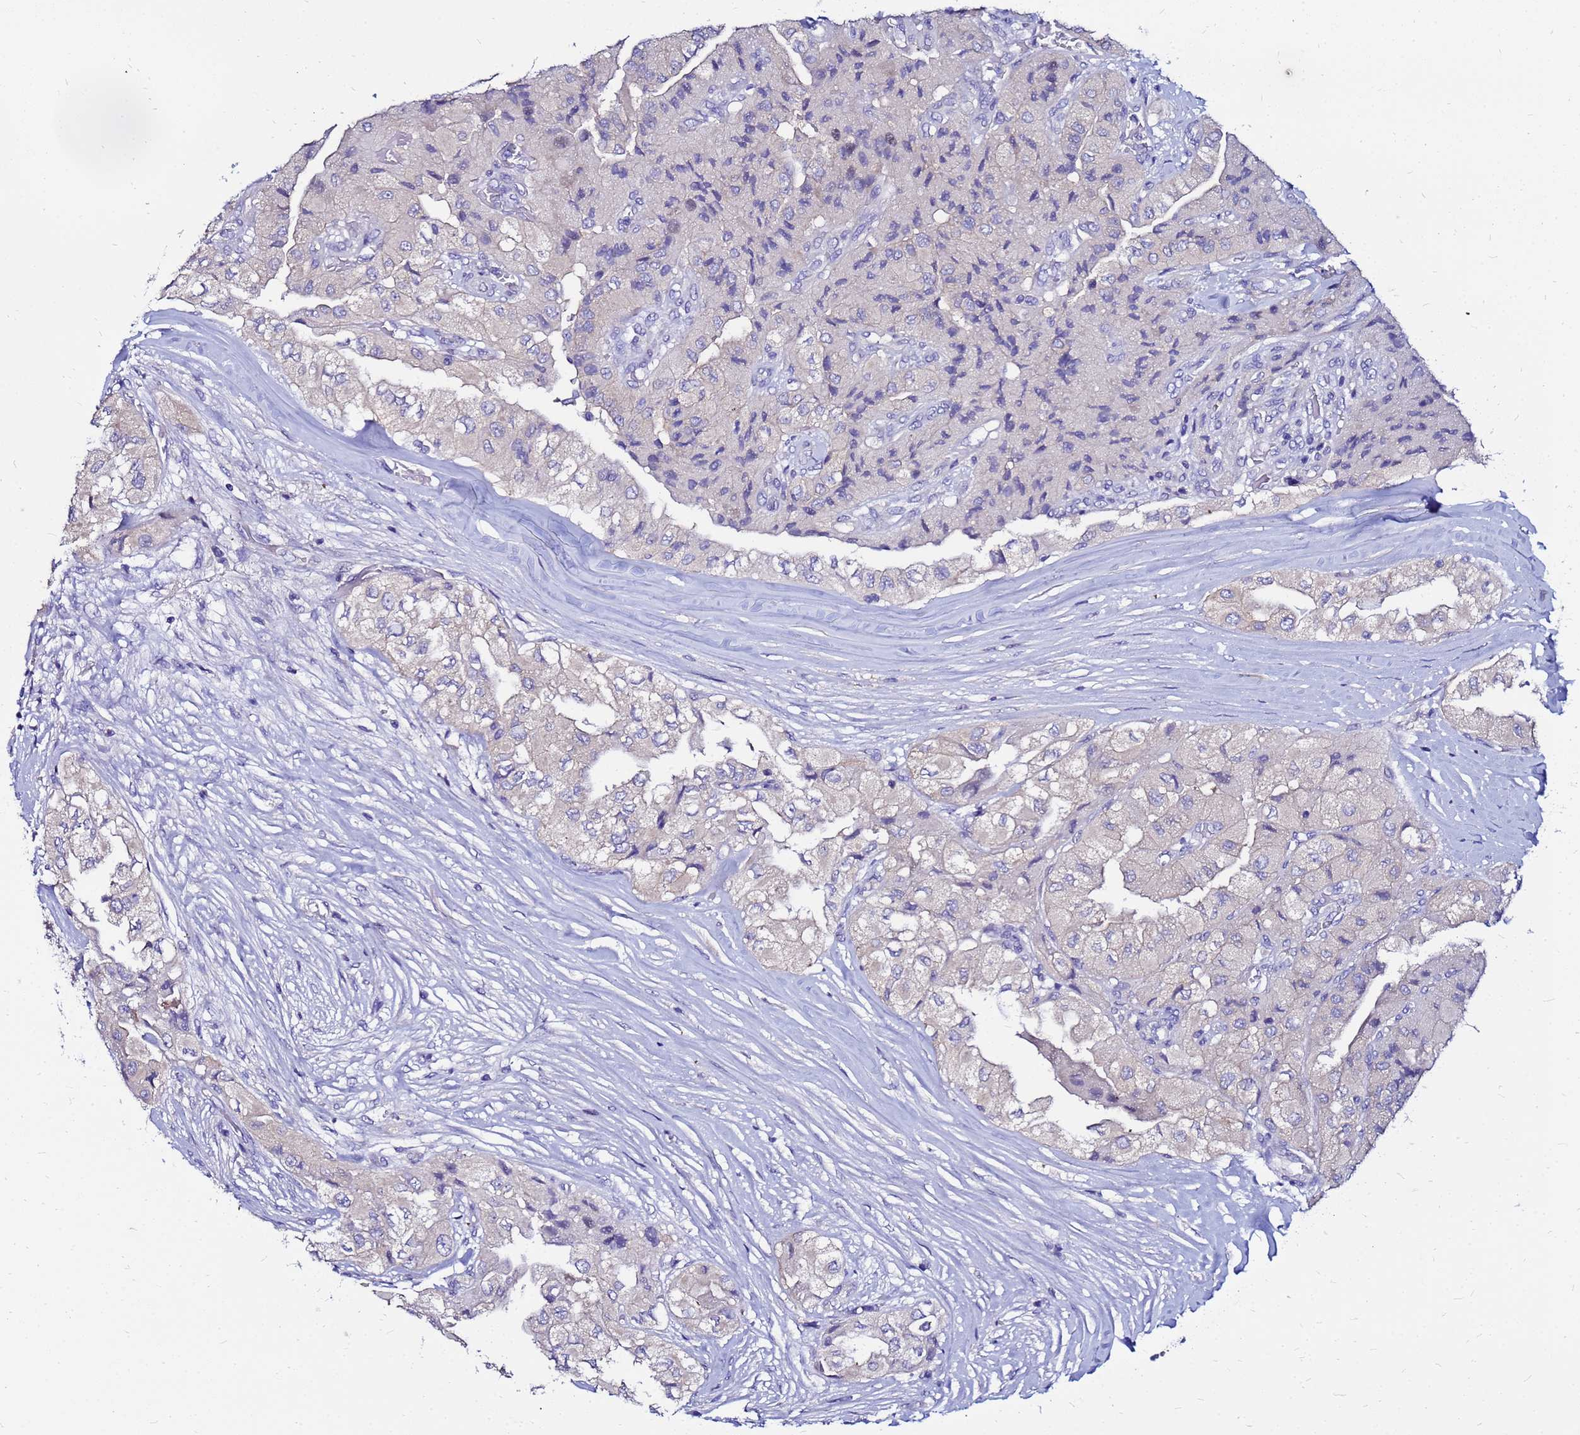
{"staining": {"intensity": "negative", "quantity": "none", "location": "none"}, "tissue": "head and neck cancer", "cell_type": "Tumor cells", "image_type": "cancer", "snomed": [{"axis": "morphology", "description": "Adenocarcinoma, NOS"}, {"axis": "topography", "description": "Head-Neck"}], "caption": "IHC photomicrograph of neoplastic tissue: head and neck adenocarcinoma stained with DAB (3,3'-diaminobenzidine) exhibits no significant protein expression in tumor cells. The staining was performed using DAB (3,3'-diaminobenzidine) to visualize the protein expression in brown, while the nuclei were stained in blue with hematoxylin (Magnification: 20x).", "gene": "ARHGEF5", "patient": {"sex": "male", "age": 66}}